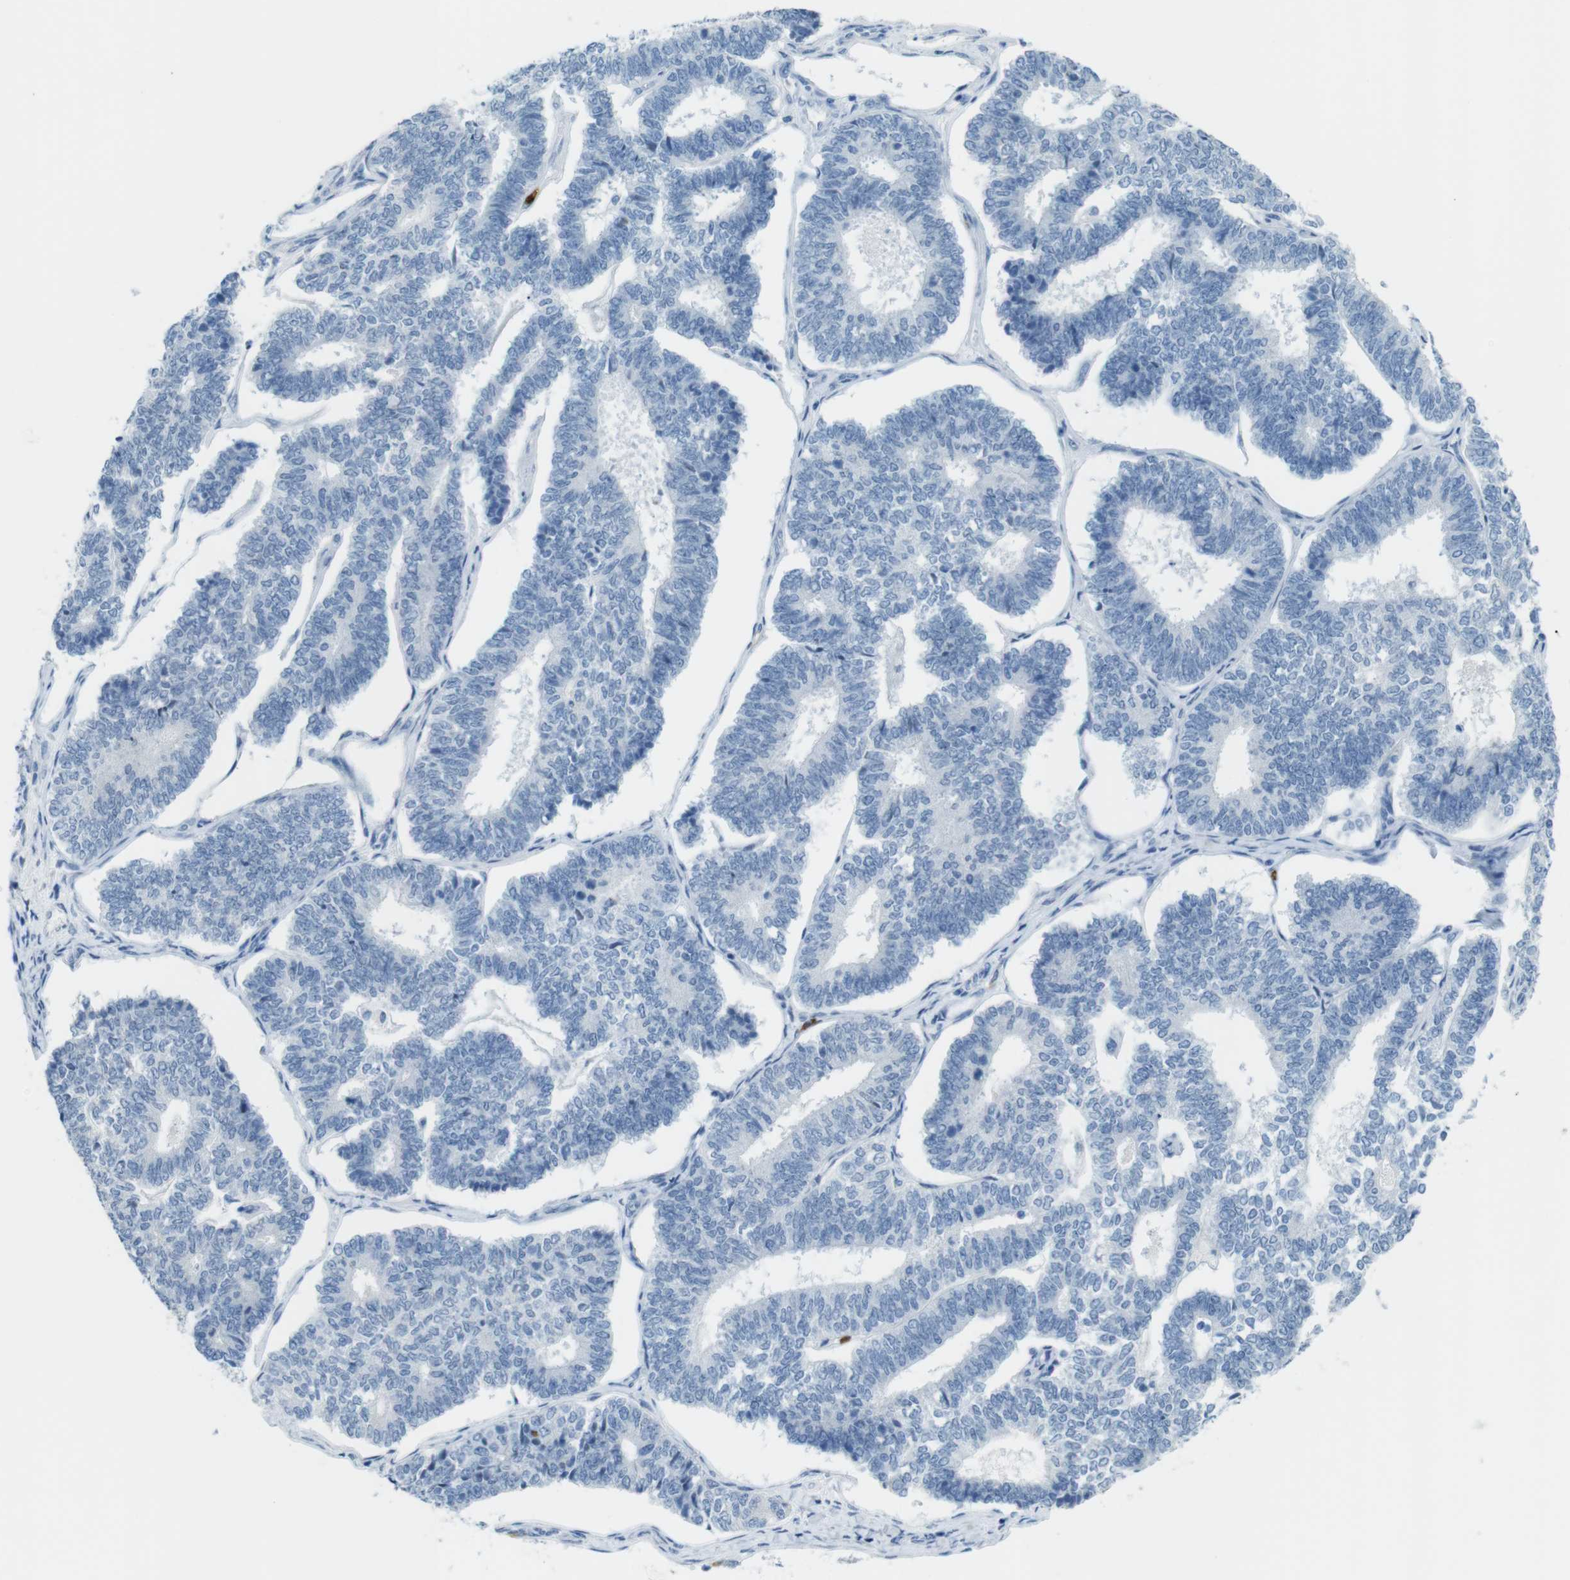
{"staining": {"intensity": "negative", "quantity": "none", "location": "none"}, "tissue": "endometrial cancer", "cell_type": "Tumor cells", "image_type": "cancer", "snomed": [{"axis": "morphology", "description": "Adenocarcinoma, NOS"}, {"axis": "topography", "description": "Endometrium"}], "caption": "A micrograph of adenocarcinoma (endometrial) stained for a protein demonstrates no brown staining in tumor cells. (DAB (3,3'-diaminobenzidine) immunohistochemistry with hematoxylin counter stain).", "gene": "MCEMP1", "patient": {"sex": "female", "age": 70}}